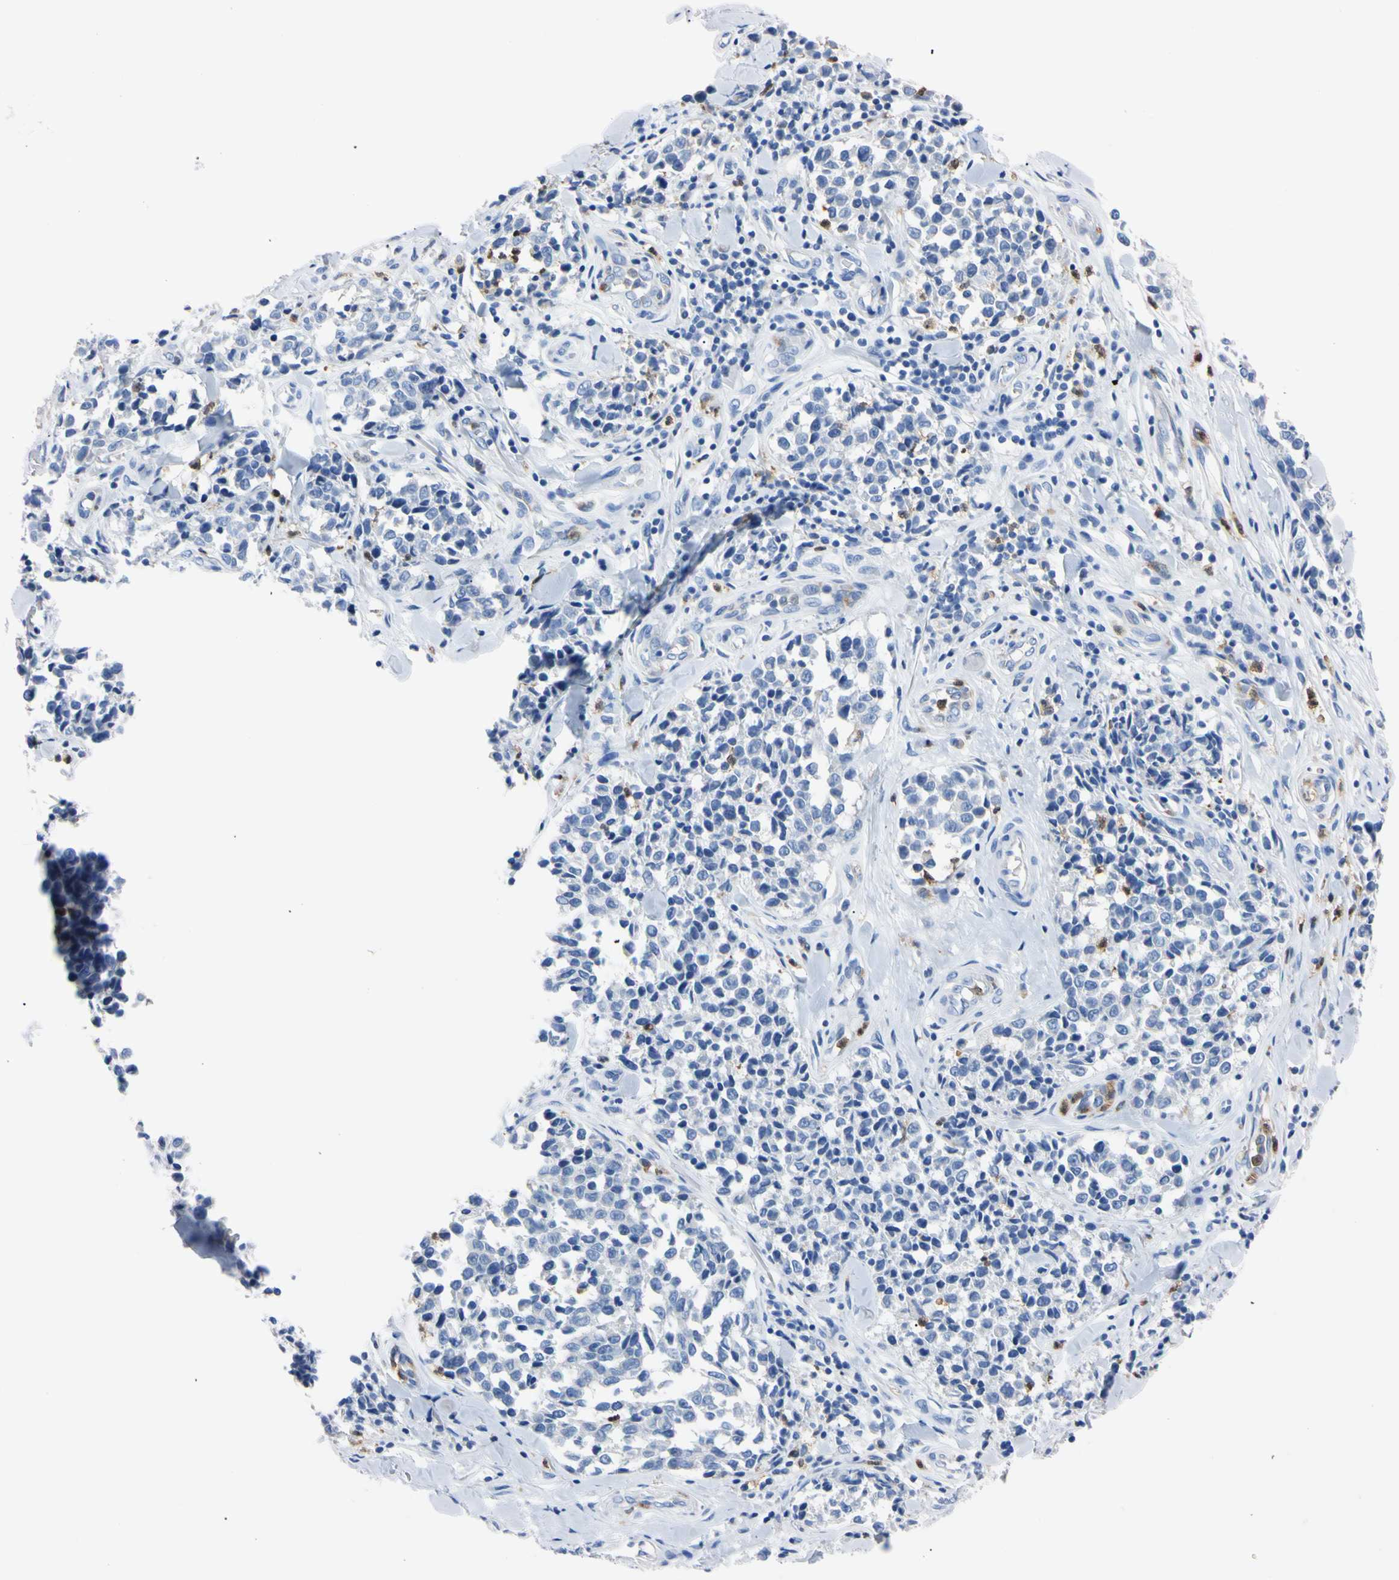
{"staining": {"intensity": "negative", "quantity": "none", "location": "none"}, "tissue": "melanoma", "cell_type": "Tumor cells", "image_type": "cancer", "snomed": [{"axis": "morphology", "description": "Malignant melanoma, NOS"}, {"axis": "topography", "description": "Skin"}], "caption": "The immunohistochemistry histopathology image has no significant expression in tumor cells of melanoma tissue.", "gene": "NCF4", "patient": {"sex": "female", "age": 64}}